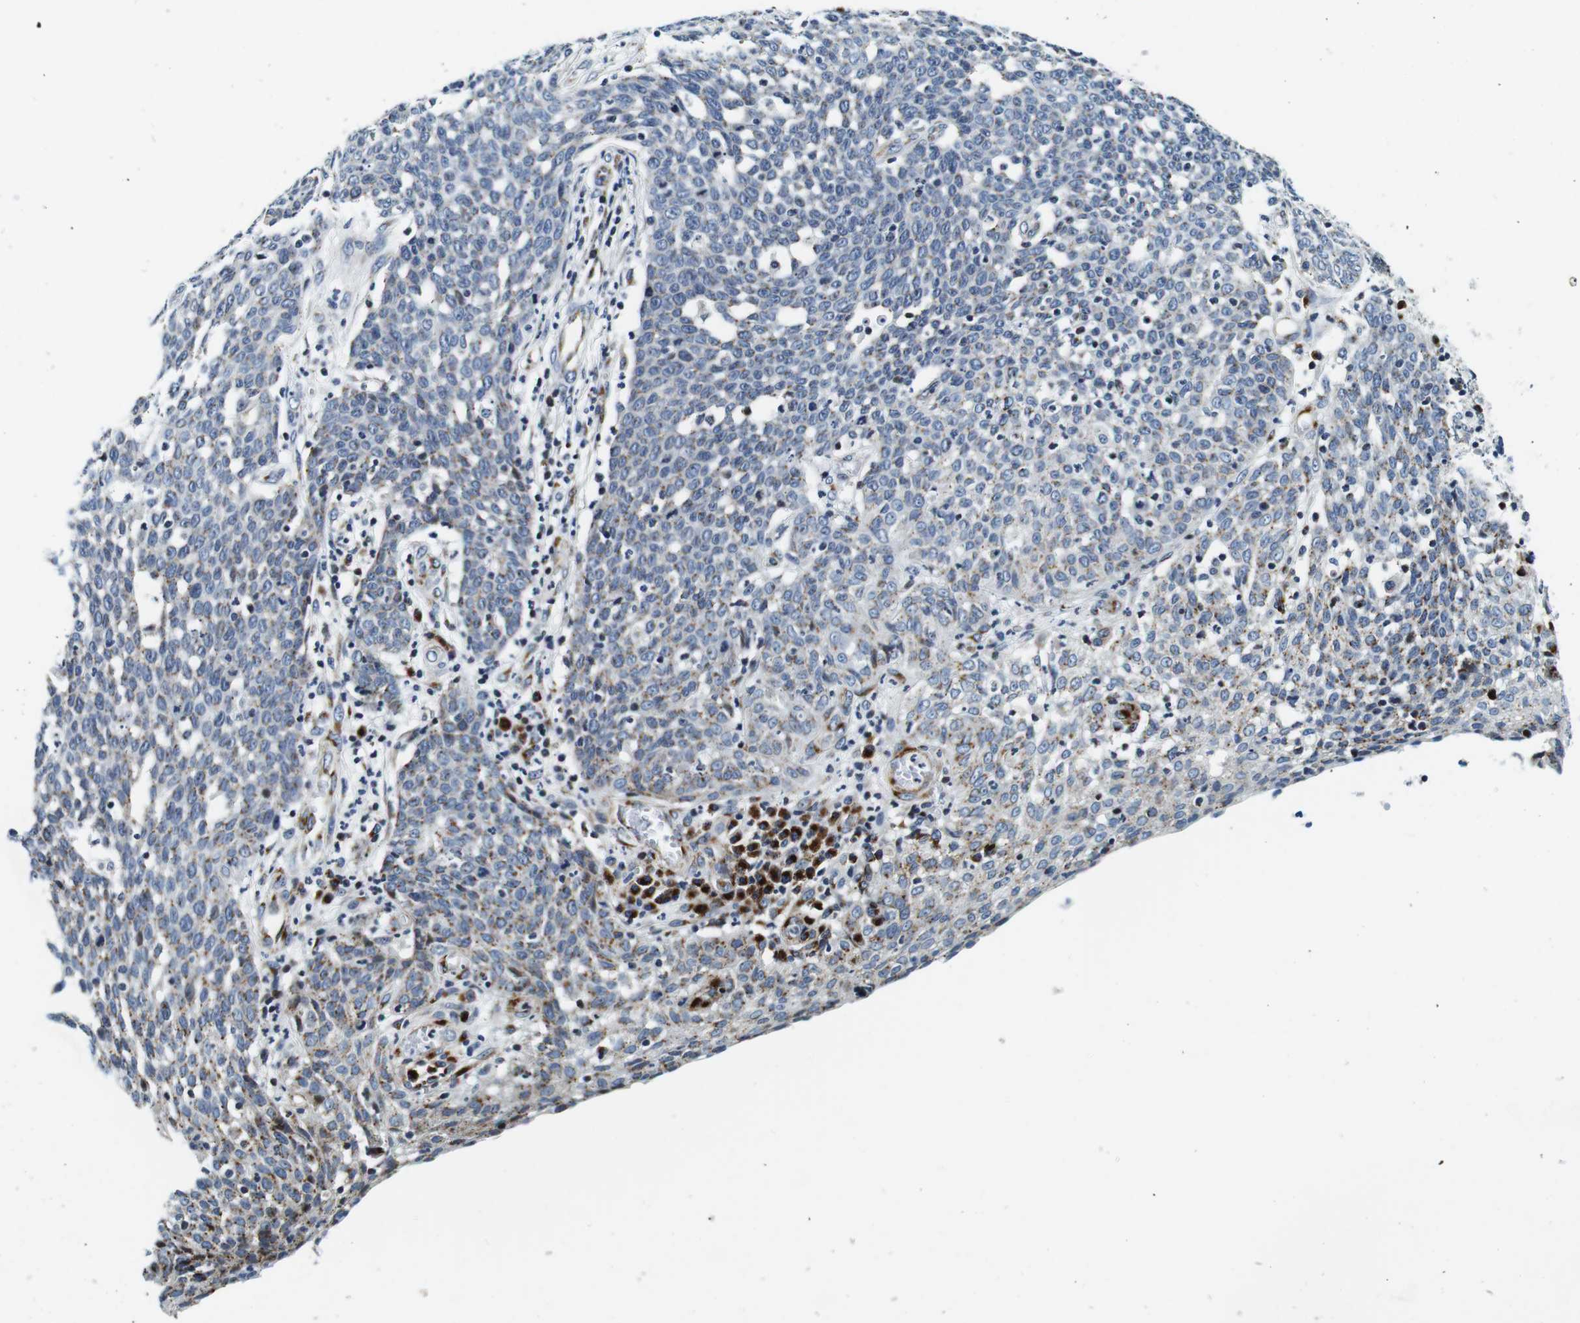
{"staining": {"intensity": "moderate", "quantity": "<25%", "location": "cytoplasmic/membranous"}, "tissue": "cervical cancer", "cell_type": "Tumor cells", "image_type": "cancer", "snomed": [{"axis": "morphology", "description": "Squamous cell carcinoma, NOS"}, {"axis": "topography", "description": "Cervix"}], "caption": "IHC of cervical squamous cell carcinoma reveals low levels of moderate cytoplasmic/membranous staining in approximately <25% of tumor cells.", "gene": "FAR2", "patient": {"sex": "female", "age": 34}}